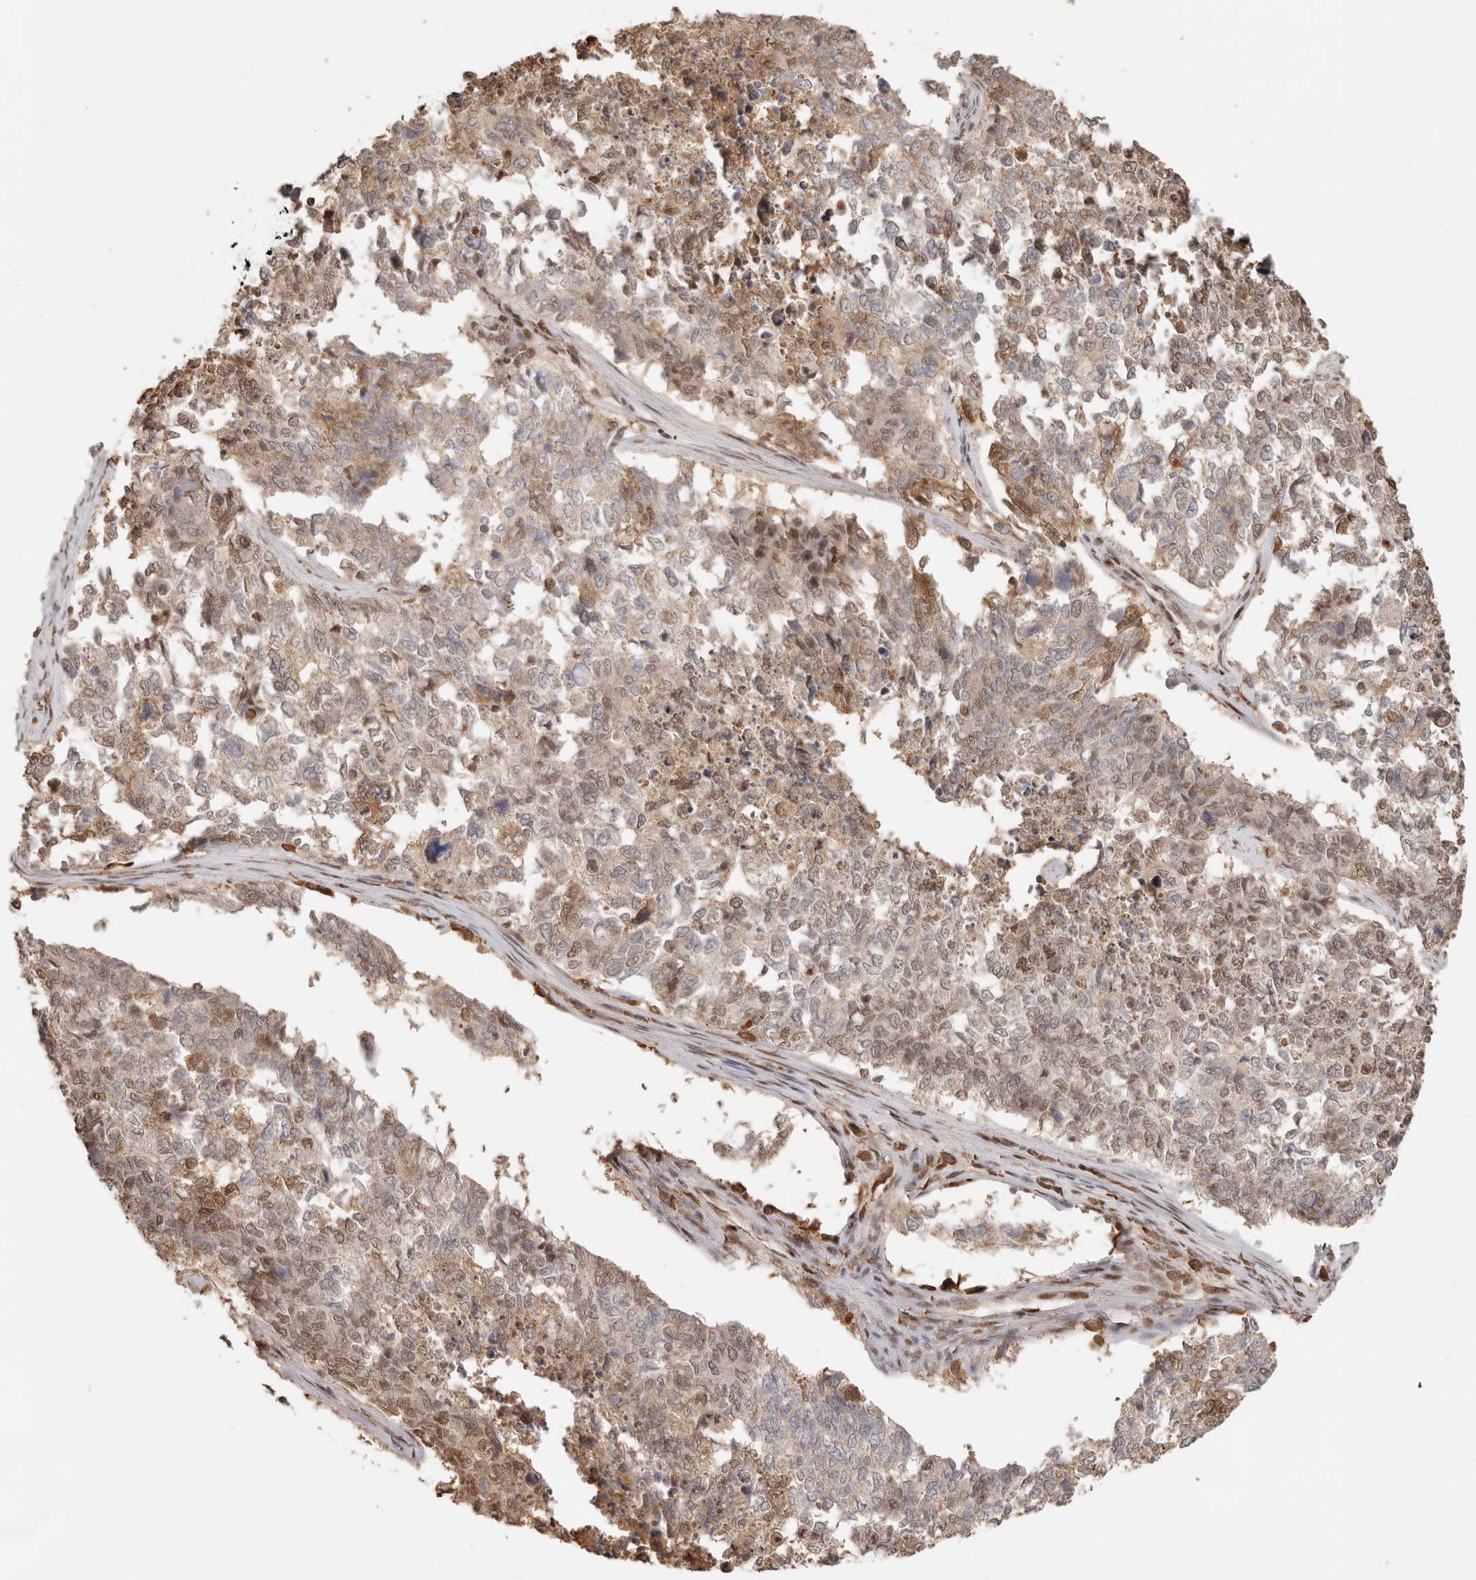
{"staining": {"intensity": "moderate", "quantity": ">75%", "location": "nuclear"}, "tissue": "cervical cancer", "cell_type": "Tumor cells", "image_type": "cancer", "snomed": [{"axis": "morphology", "description": "Squamous cell carcinoma, NOS"}, {"axis": "topography", "description": "Cervix"}], "caption": "Protein expression analysis of human cervical squamous cell carcinoma reveals moderate nuclear expression in approximately >75% of tumor cells.", "gene": "NPAS2", "patient": {"sex": "female", "age": 63}}